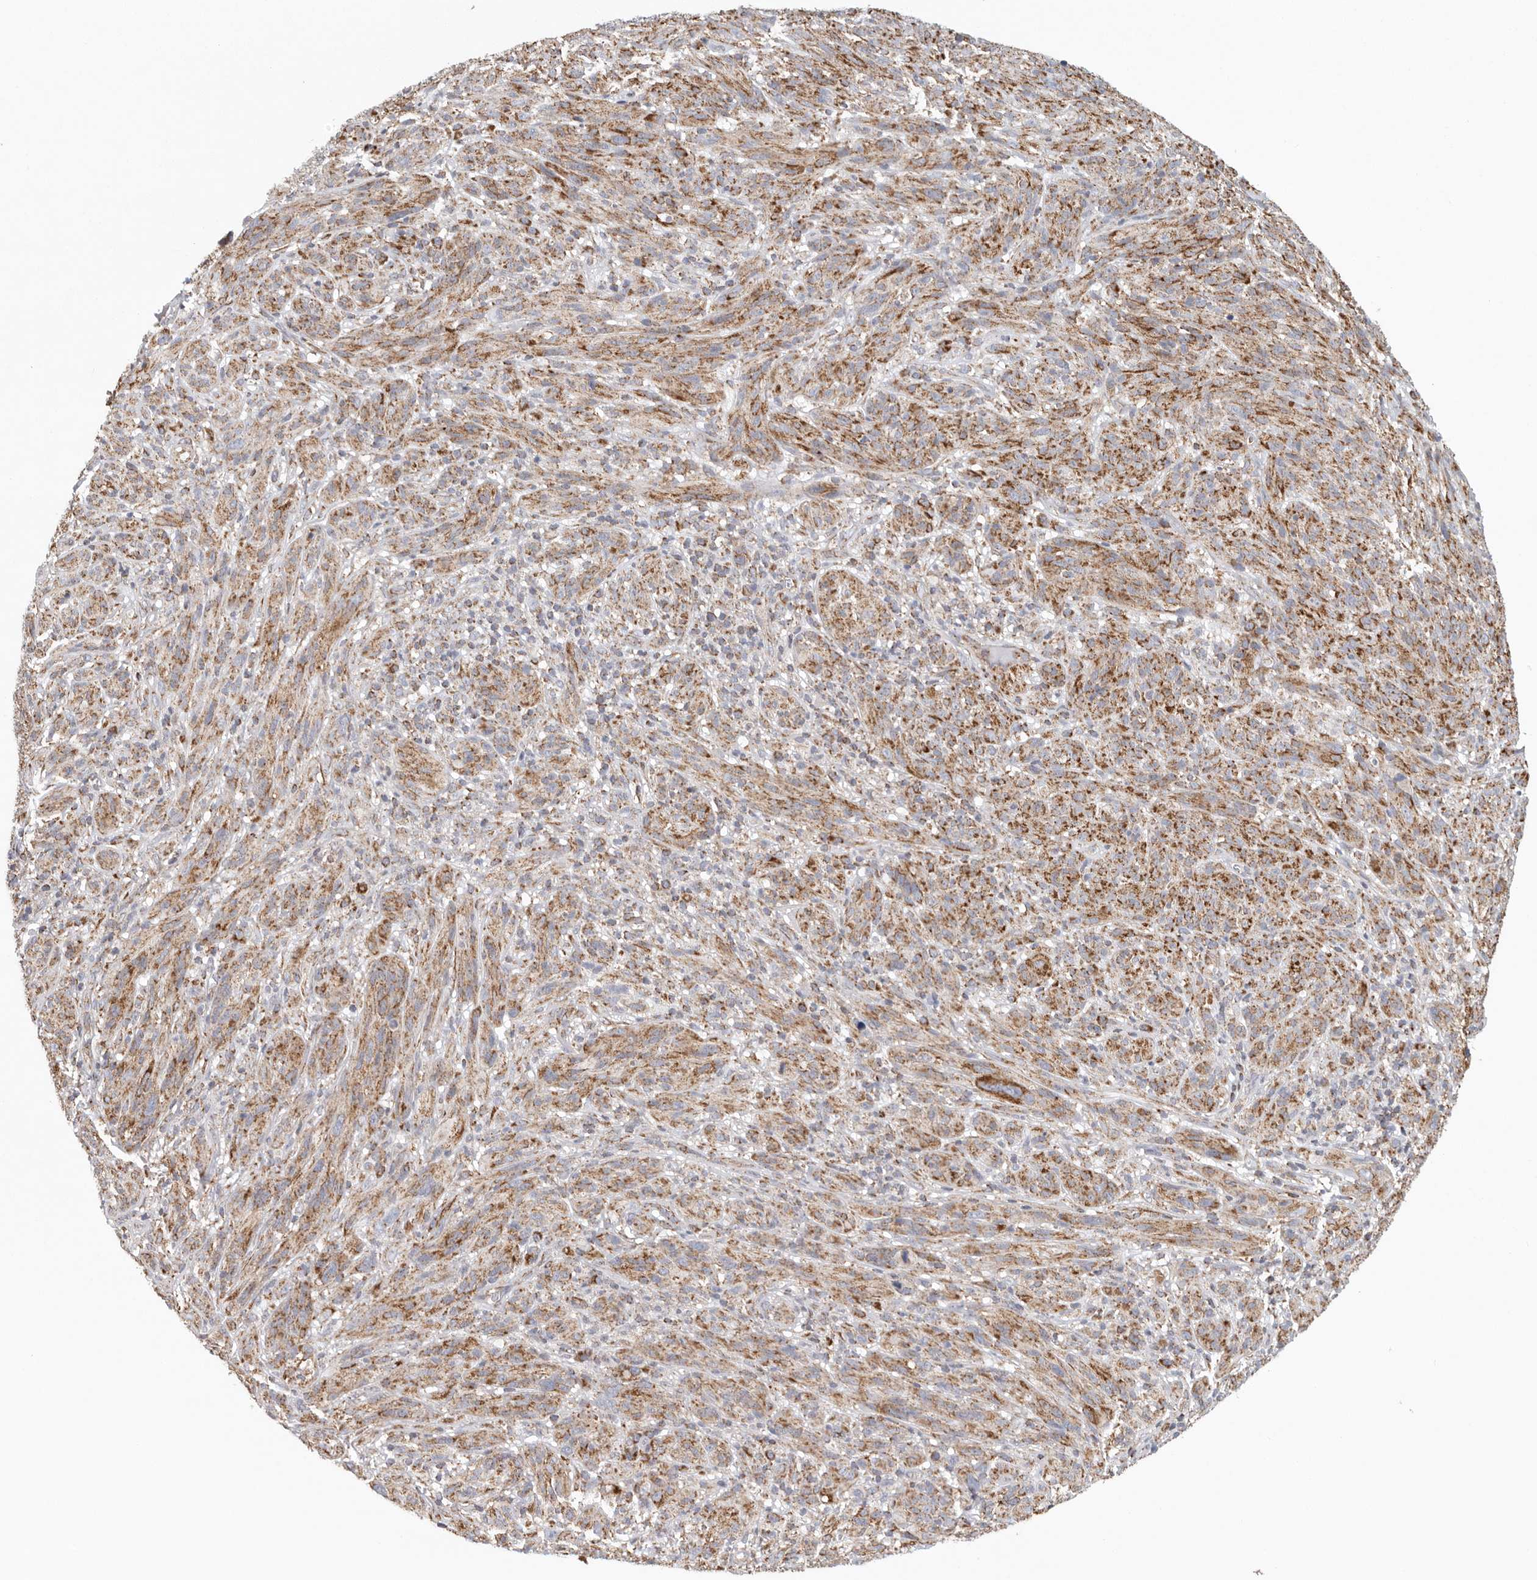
{"staining": {"intensity": "moderate", "quantity": ">75%", "location": "cytoplasmic/membranous"}, "tissue": "melanoma", "cell_type": "Tumor cells", "image_type": "cancer", "snomed": [{"axis": "morphology", "description": "Malignant melanoma, NOS"}, {"axis": "topography", "description": "Skin of head"}], "caption": "Protein staining of melanoma tissue displays moderate cytoplasmic/membranous expression in about >75% of tumor cells.", "gene": "FKBP8", "patient": {"sex": "male", "age": 96}}